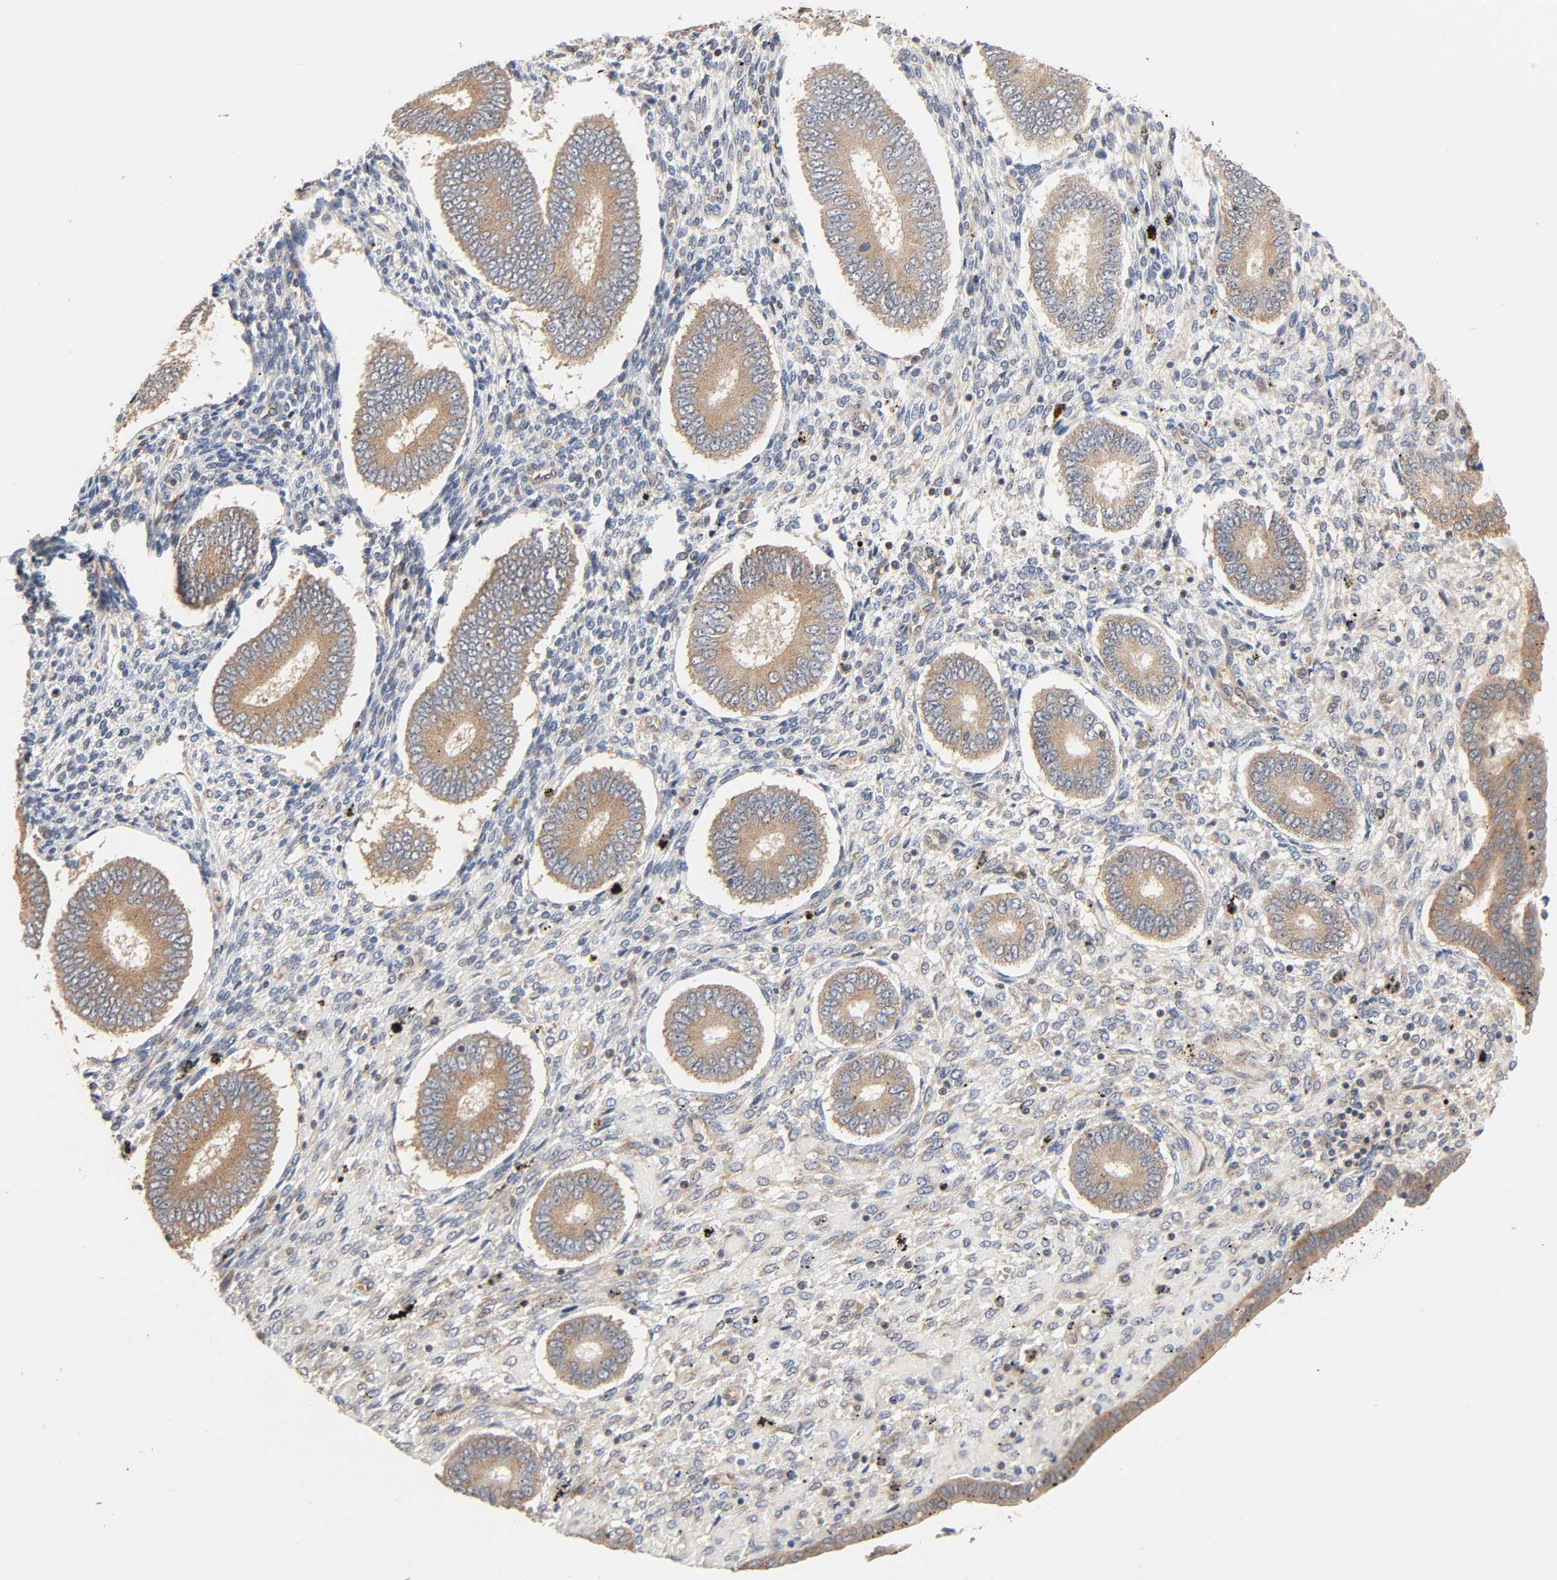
{"staining": {"intensity": "weak", "quantity": "25%-75%", "location": "cytoplasmic/membranous"}, "tissue": "endometrium", "cell_type": "Cells in endometrial stroma", "image_type": "normal", "snomed": [{"axis": "morphology", "description": "Normal tissue, NOS"}, {"axis": "topography", "description": "Endometrium"}], "caption": "The micrograph exhibits a brown stain indicating the presence of a protein in the cytoplasmic/membranous of cells in endometrial stroma in endometrium. The staining was performed using DAB (3,3'-diaminobenzidine), with brown indicating positive protein expression. Nuclei are stained blue with hematoxylin.", "gene": "NEMF", "patient": {"sex": "female", "age": 42}}